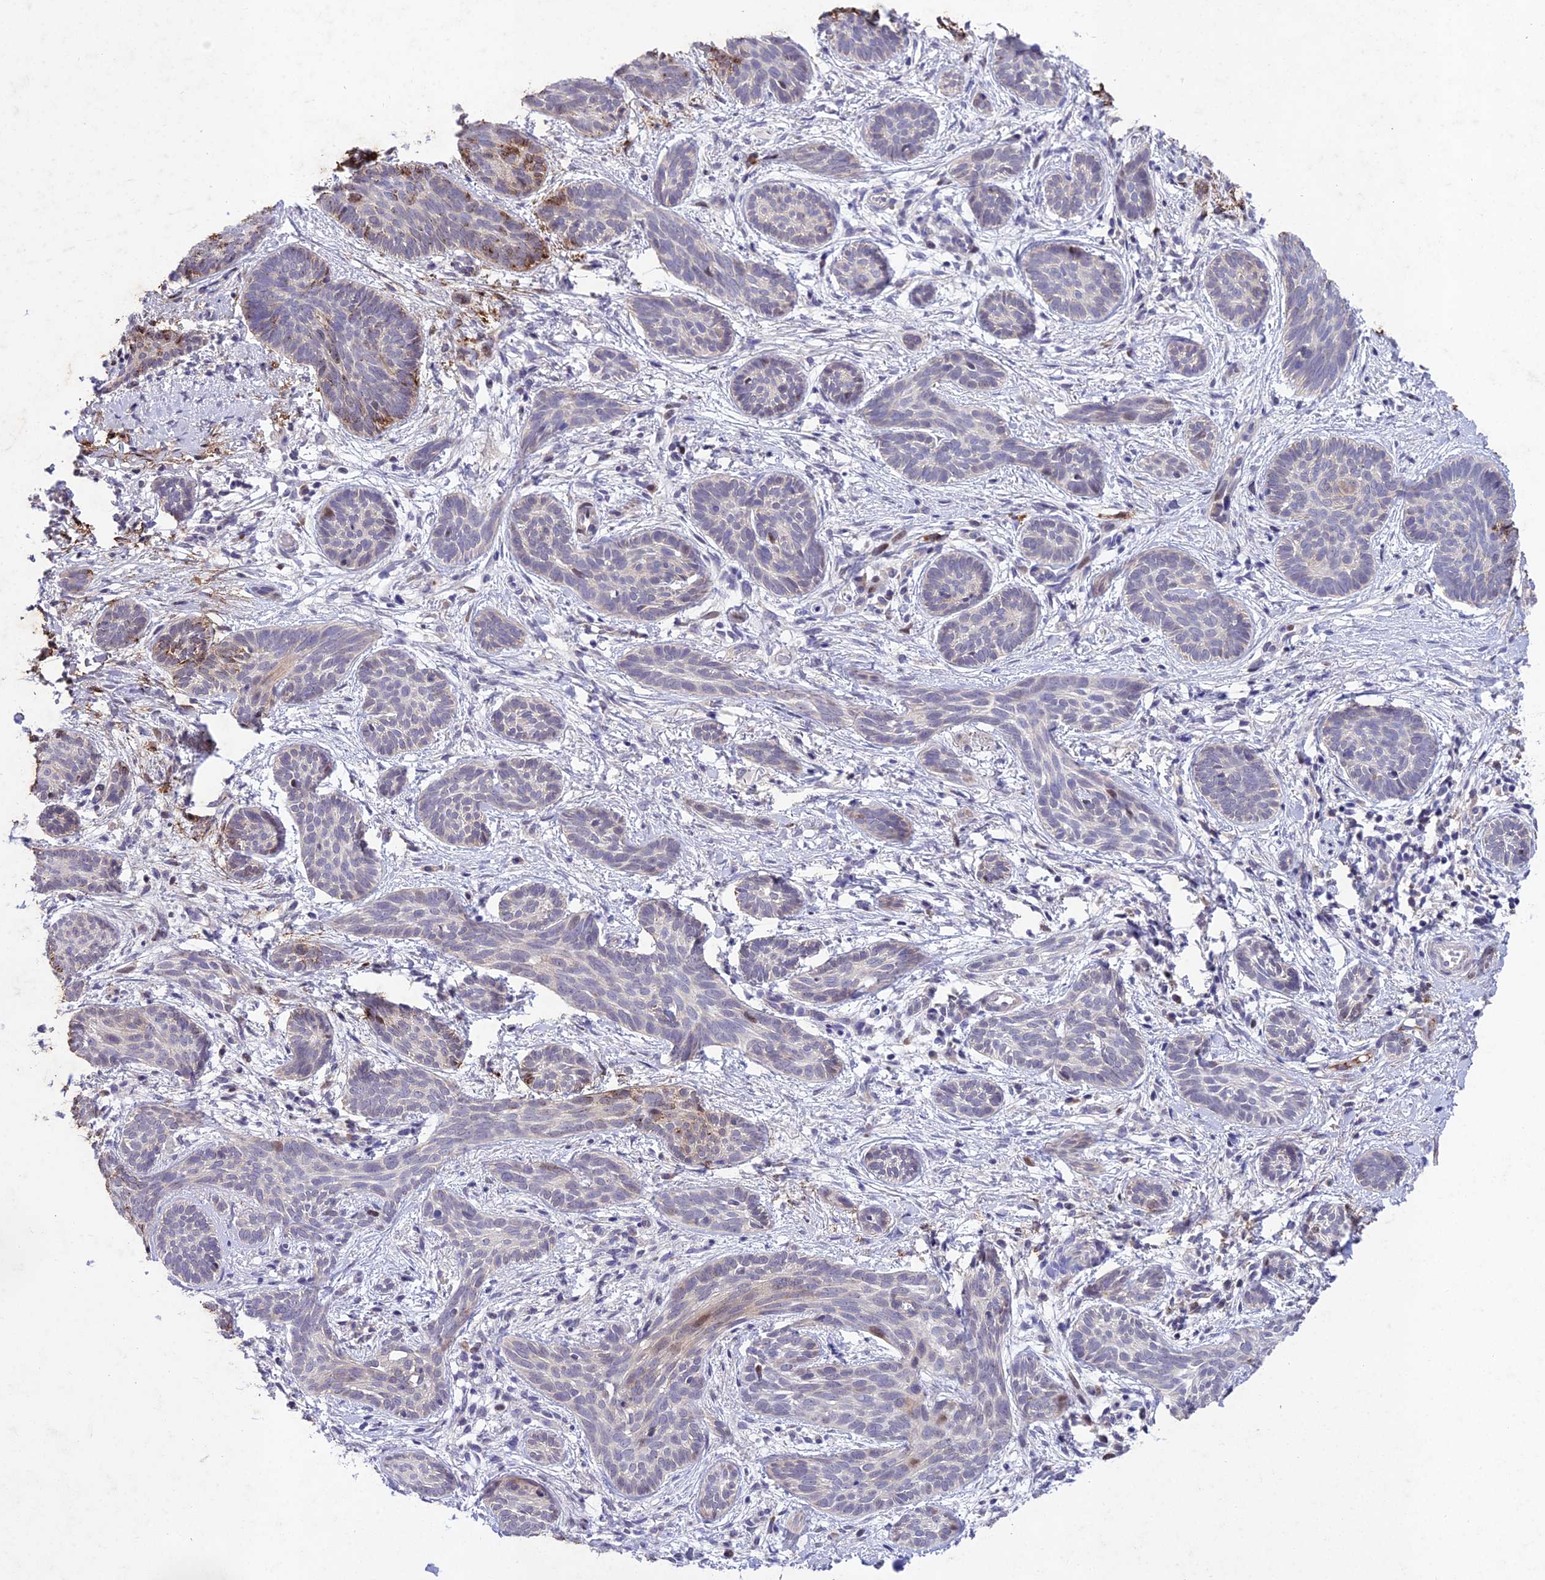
{"staining": {"intensity": "negative", "quantity": "none", "location": "none"}, "tissue": "skin cancer", "cell_type": "Tumor cells", "image_type": "cancer", "snomed": [{"axis": "morphology", "description": "Basal cell carcinoma"}, {"axis": "topography", "description": "Skin"}], "caption": "This micrograph is of skin basal cell carcinoma stained with immunohistochemistry (IHC) to label a protein in brown with the nuclei are counter-stained blue. There is no expression in tumor cells.", "gene": "ANKRD52", "patient": {"sex": "female", "age": 81}}